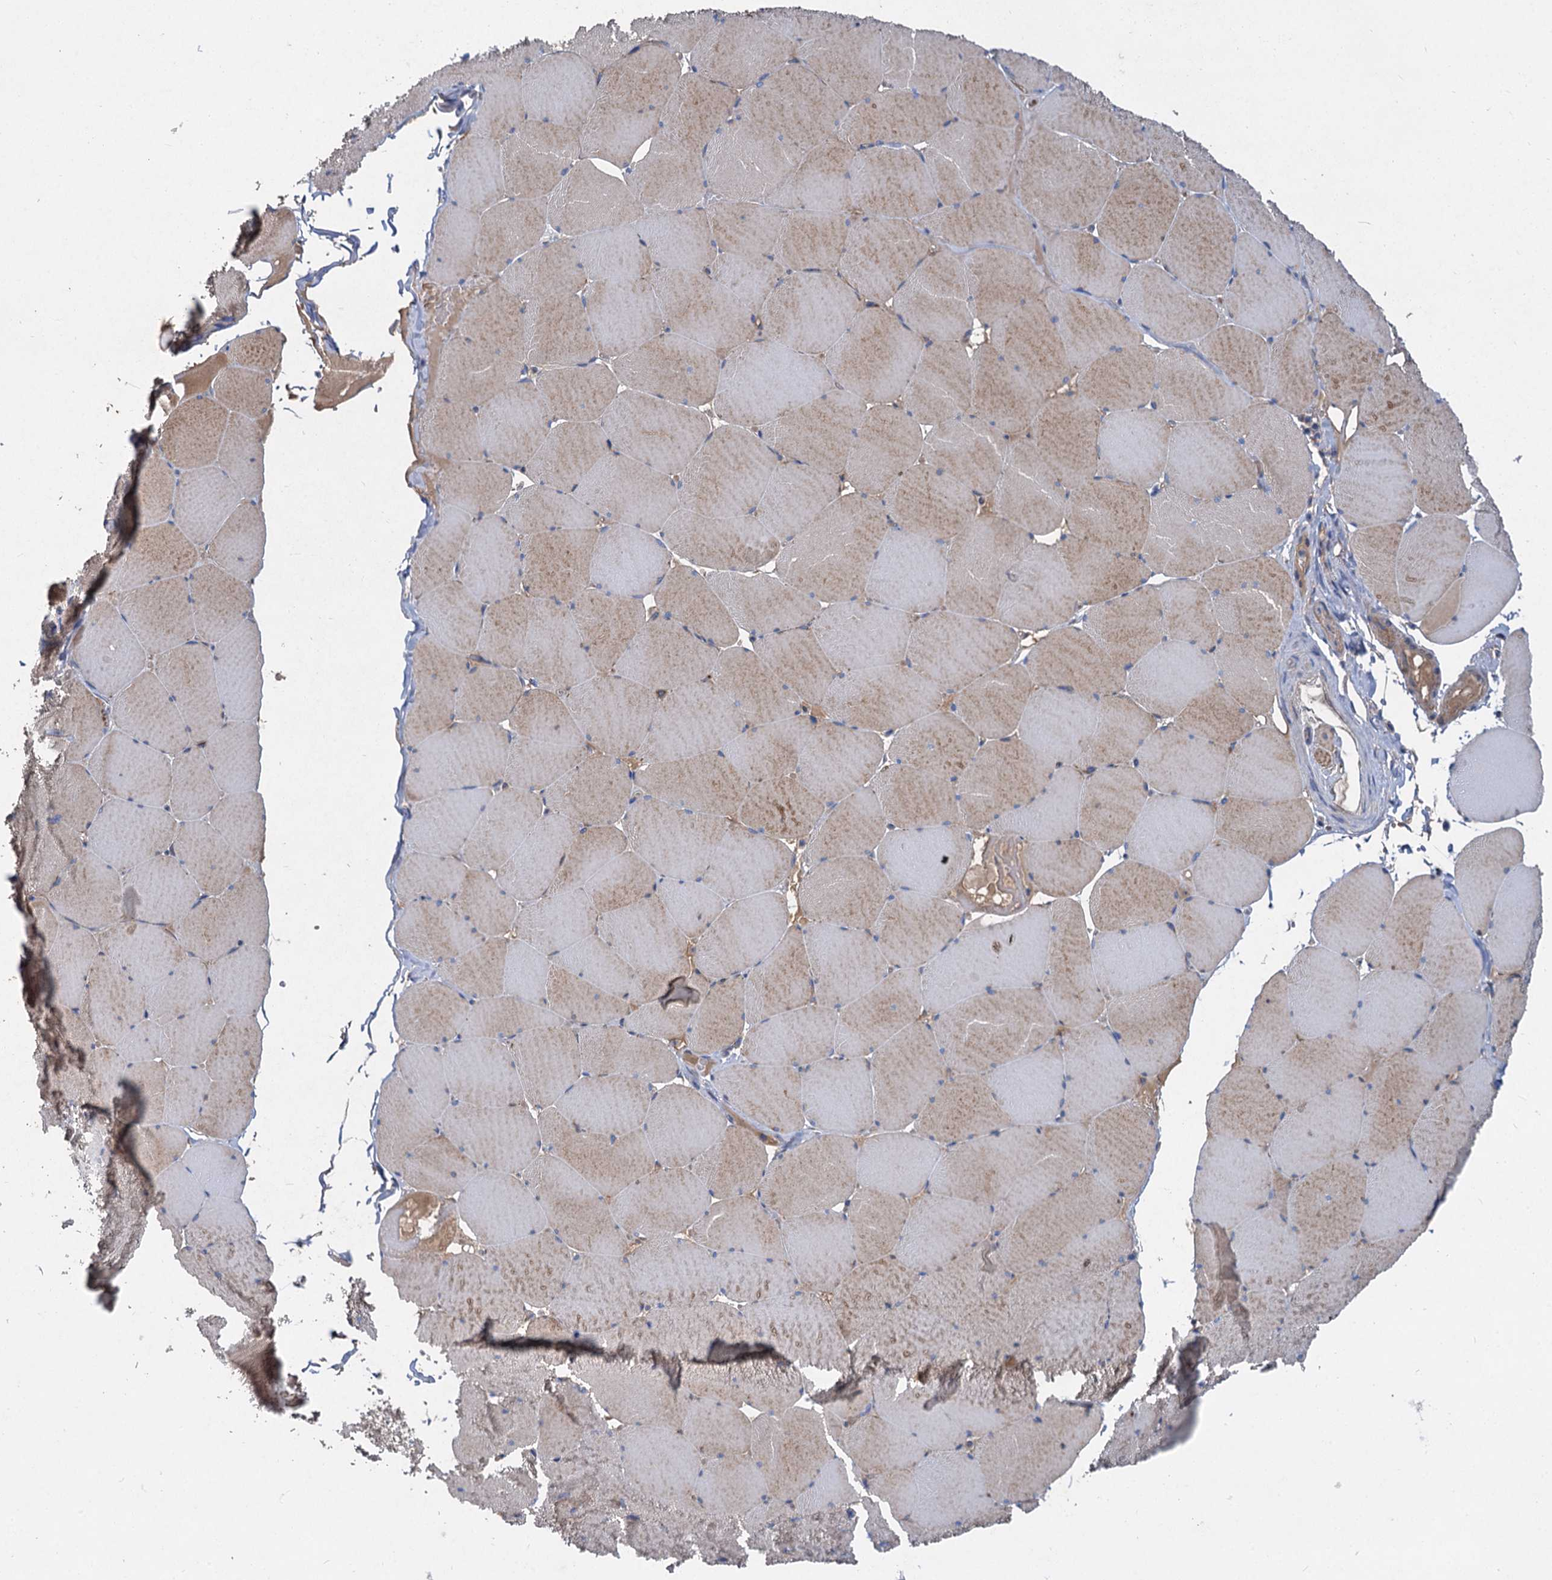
{"staining": {"intensity": "moderate", "quantity": "25%-75%", "location": "cytoplasmic/membranous"}, "tissue": "skeletal muscle", "cell_type": "Myocytes", "image_type": "normal", "snomed": [{"axis": "morphology", "description": "Normal tissue, NOS"}, {"axis": "topography", "description": "Skeletal muscle"}, {"axis": "topography", "description": "Head-Neck"}], "caption": "Immunohistochemistry (IHC) (DAB) staining of unremarkable human skeletal muscle reveals moderate cytoplasmic/membranous protein expression in approximately 25%-75% of myocytes. (DAB (3,3'-diaminobenzidine) IHC with brightfield microscopy, high magnification).", "gene": "ALKBH7", "patient": {"sex": "male", "age": 66}}